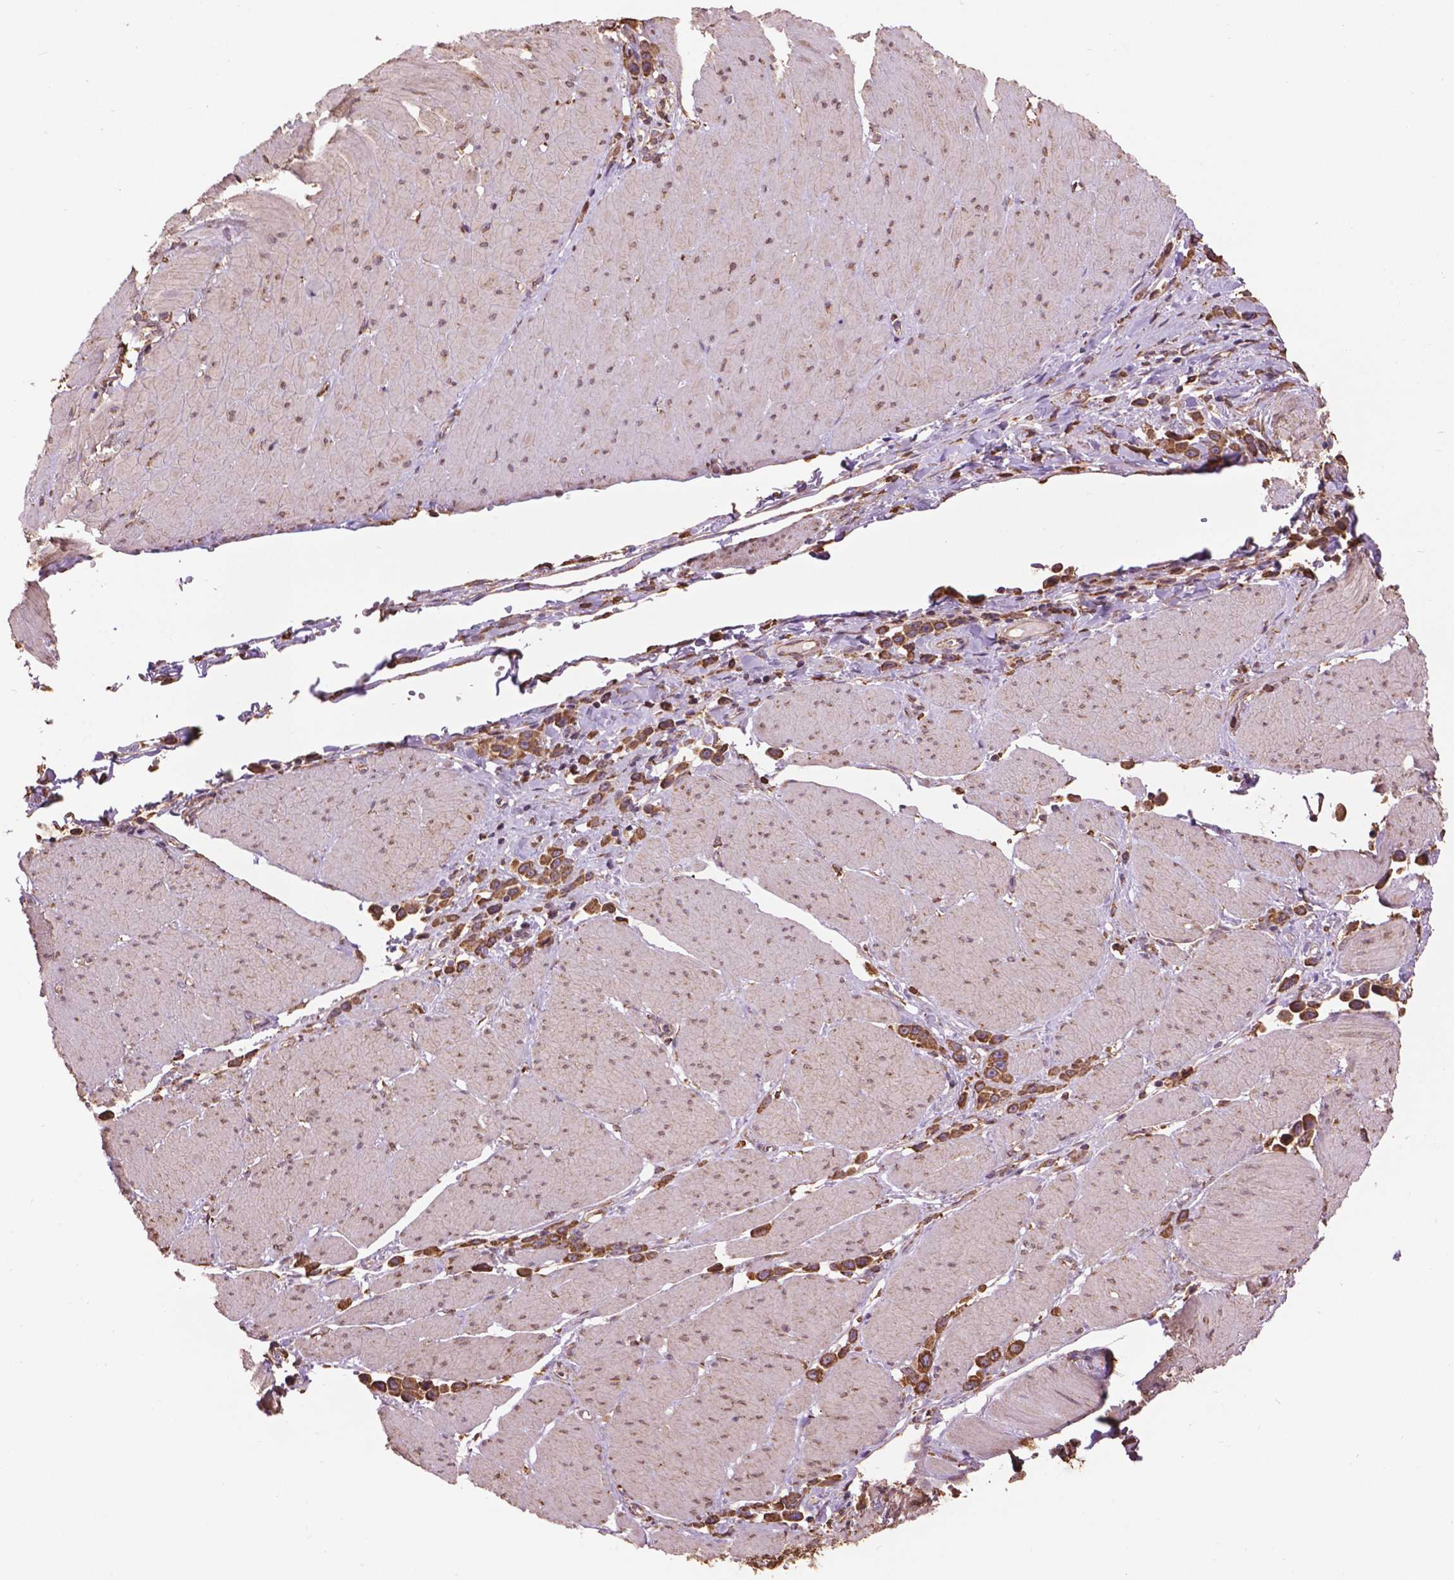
{"staining": {"intensity": "moderate", "quantity": ">75%", "location": "cytoplasmic/membranous"}, "tissue": "stomach cancer", "cell_type": "Tumor cells", "image_type": "cancer", "snomed": [{"axis": "morphology", "description": "Adenocarcinoma, NOS"}, {"axis": "topography", "description": "Stomach"}], "caption": "An immunohistochemistry (IHC) photomicrograph of neoplastic tissue is shown. Protein staining in brown highlights moderate cytoplasmic/membranous positivity in stomach cancer within tumor cells. (Brightfield microscopy of DAB IHC at high magnification).", "gene": "PPP2R5E", "patient": {"sex": "male", "age": 47}}